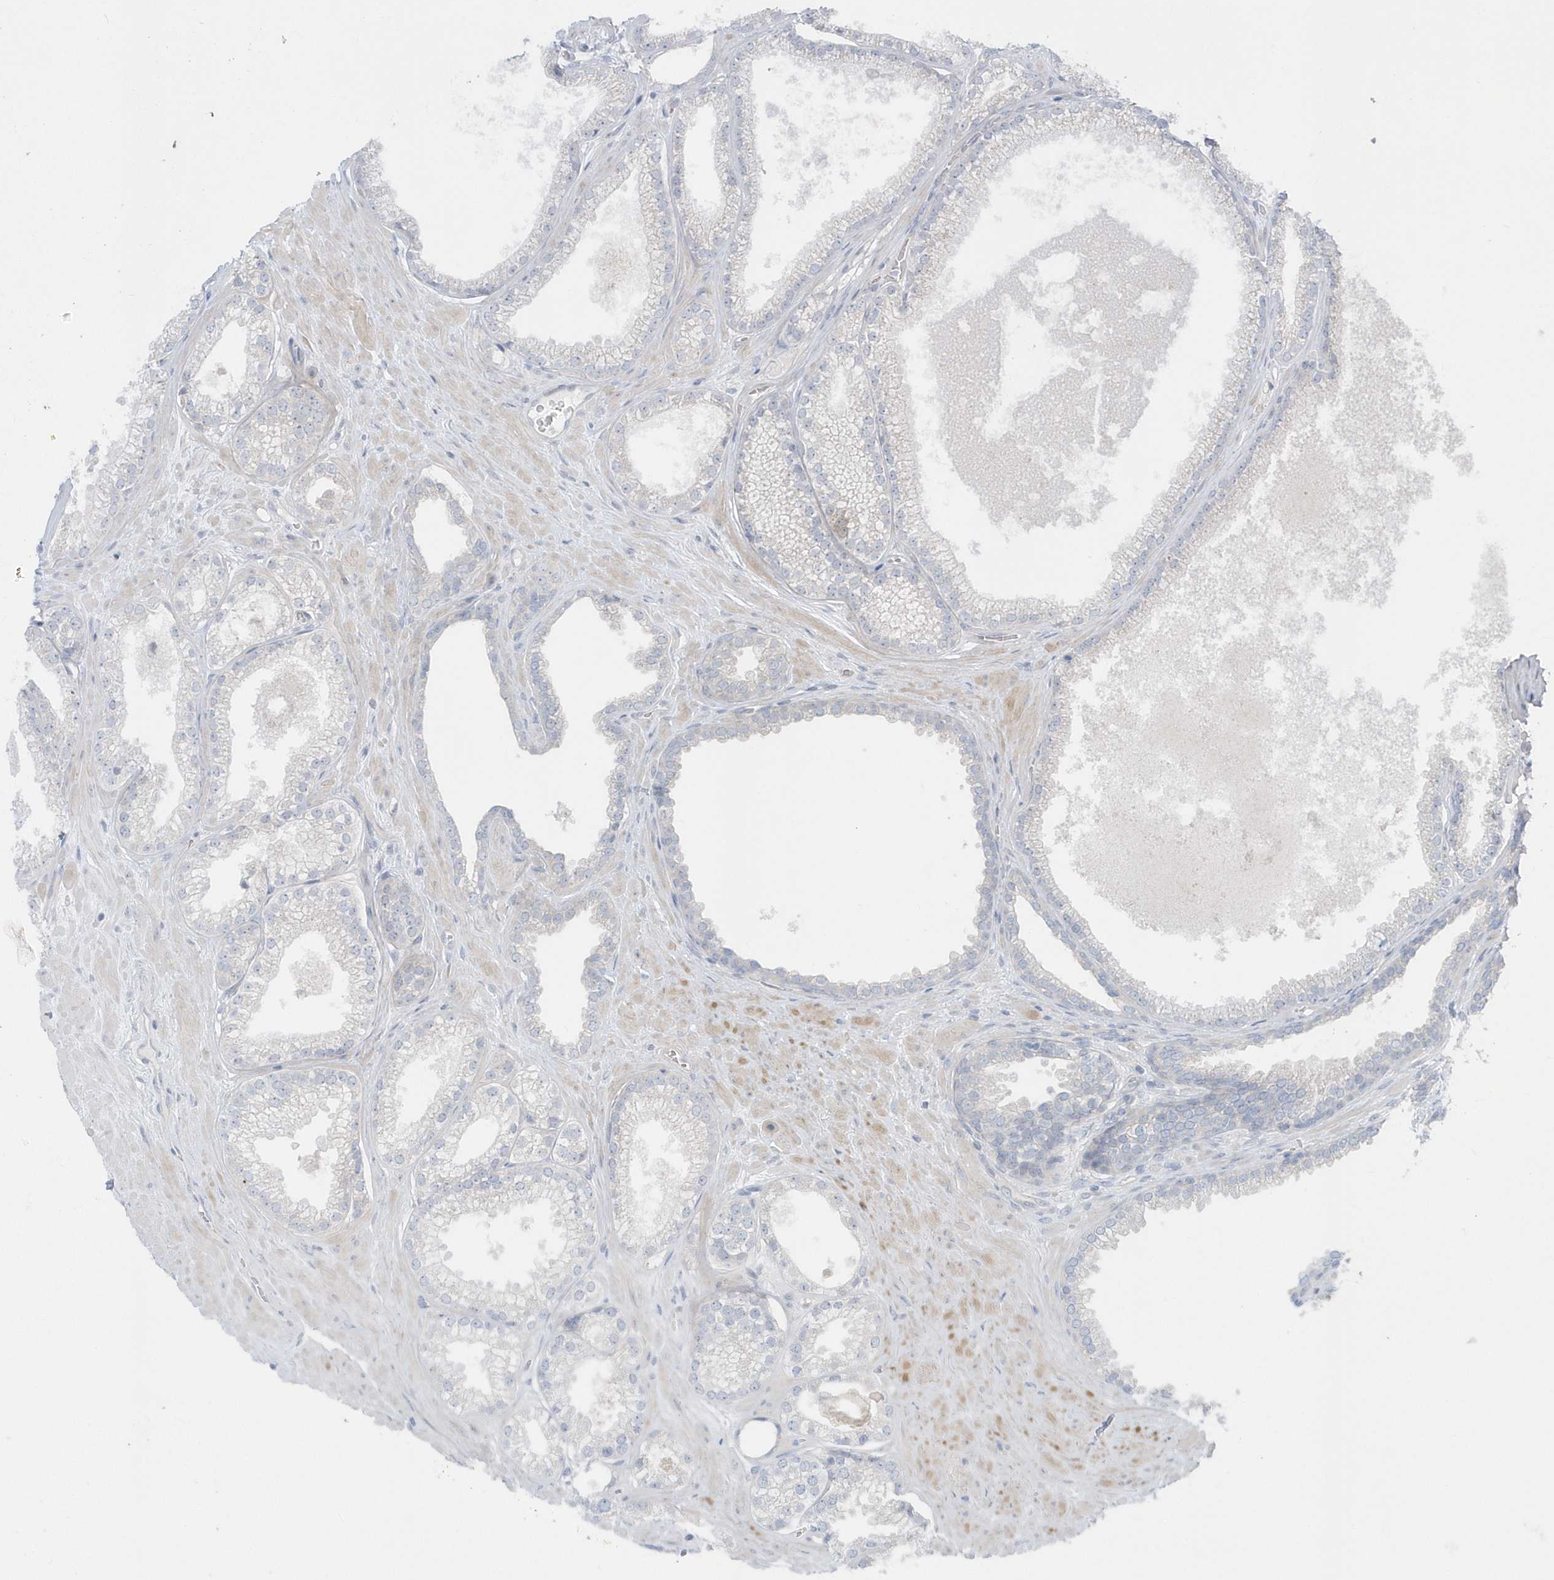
{"staining": {"intensity": "negative", "quantity": "none", "location": "none"}, "tissue": "prostate cancer", "cell_type": "Tumor cells", "image_type": "cancer", "snomed": [{"axis": "morphology", "description": "Adenocarcinoma, Low grade"}, {"axis": "topography", "description": "Prostate"}], "caption": "Immunohistochemistry (IHC) of human prostate cancer shows no positivity in tumor cells.", "gene": "ACTR1A", "patient": {"sex": "male", "age": 62}}